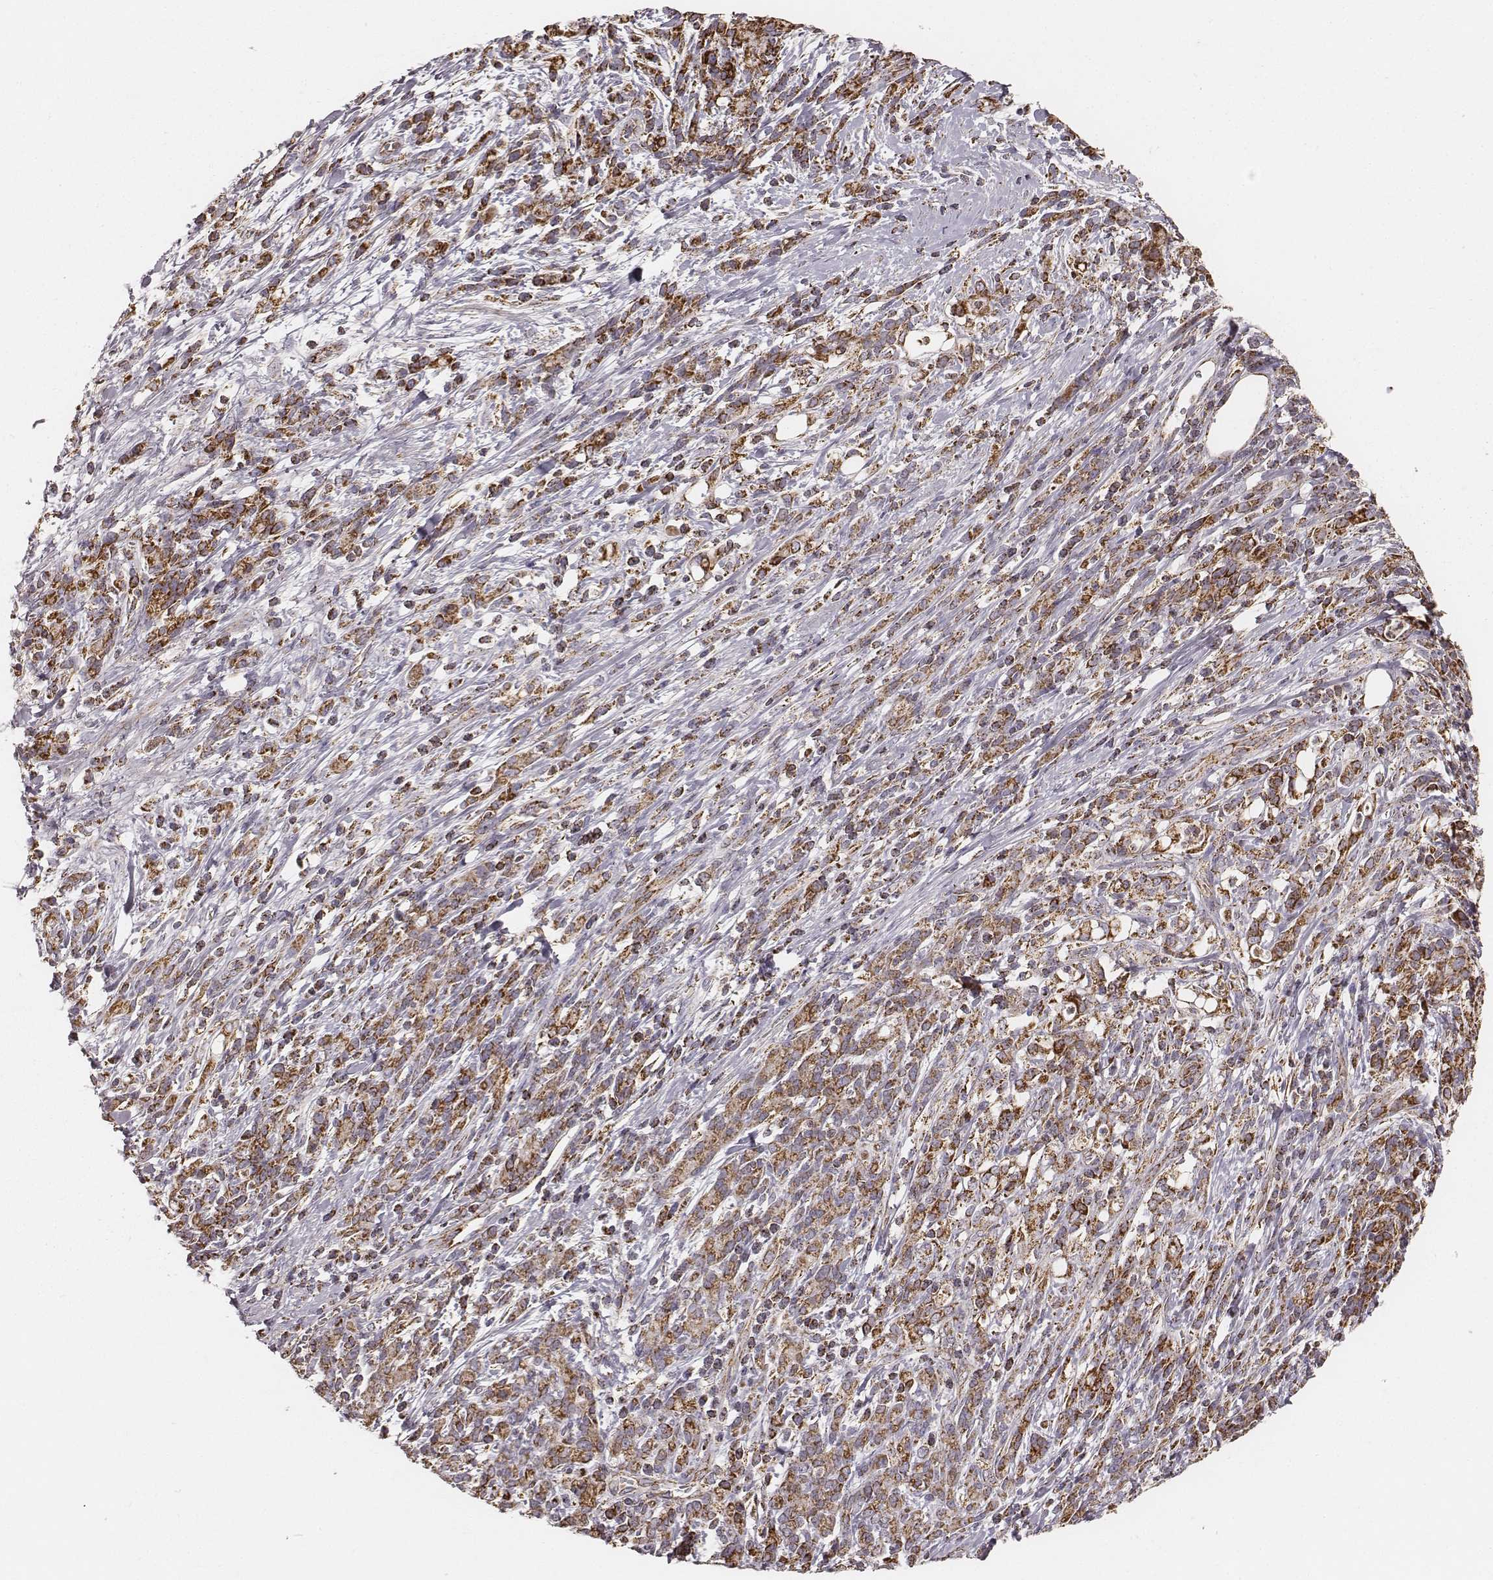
{"staining": {"intensity": "strong", "quantity": ">75%", "location": "cytoplasmic/membranous"}, "tissue": "stomach cancer", "cell_type": "Tumor cells", "image_type": "cancer", "snomed": [{"axis": "morphology", "description": "Adenocarcinoma, NOS"}, {"axis": "topography", "description": "Stomach"}], "caption": "The histopathology image shows immunohistochemical staining of stomach cancer. There is strong cytoplasmic/membranous staining is appreciated in approximately >75% of tumor cells.", "gene": "CS", "patient": {"sex": "female", "age": 57}}